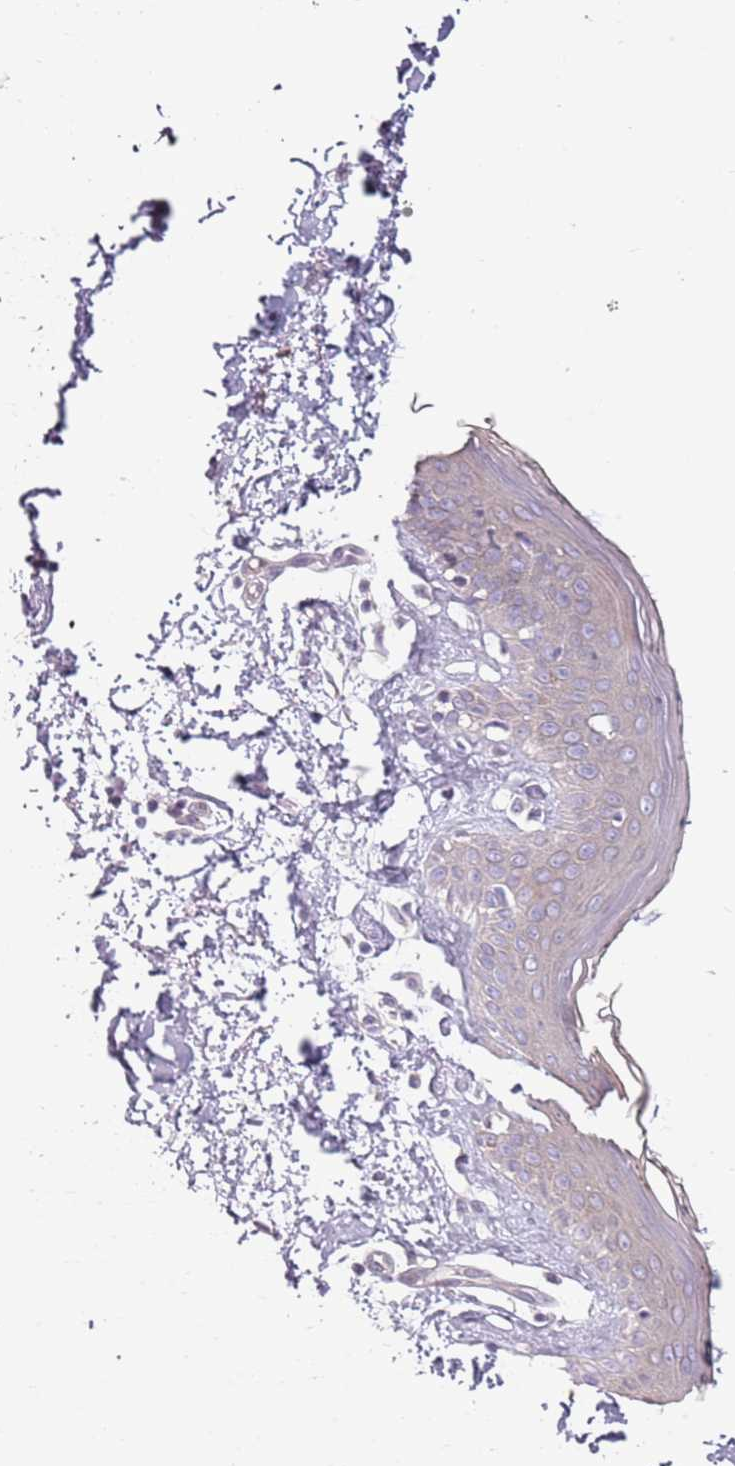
{"staining": {"intensity": "negative", "quantity": "none", "location": "none"}, "tissue": "skin", "cell_type": "Fibroblasts", "image_type": "normal", "snomed": [{"axis": "morphology", "description": "Normal tissue, NOS"}, {"axis": "topography", "description": "Skin"}], "caption": "DAB (3,3'-diaminobenzidine) immunohistochemical staining of unremarkable human skin displays no significant staining in fibroblasts. (Stains: DAB (3,3'-diaminobenzidine) immunohistochemistry (IHC) with hematoxylin counter stain, Microscopy: brightfield microscopy at high magnification).", "gene": "SPAG4", "patient": {"sex": "female", "age": 64}}